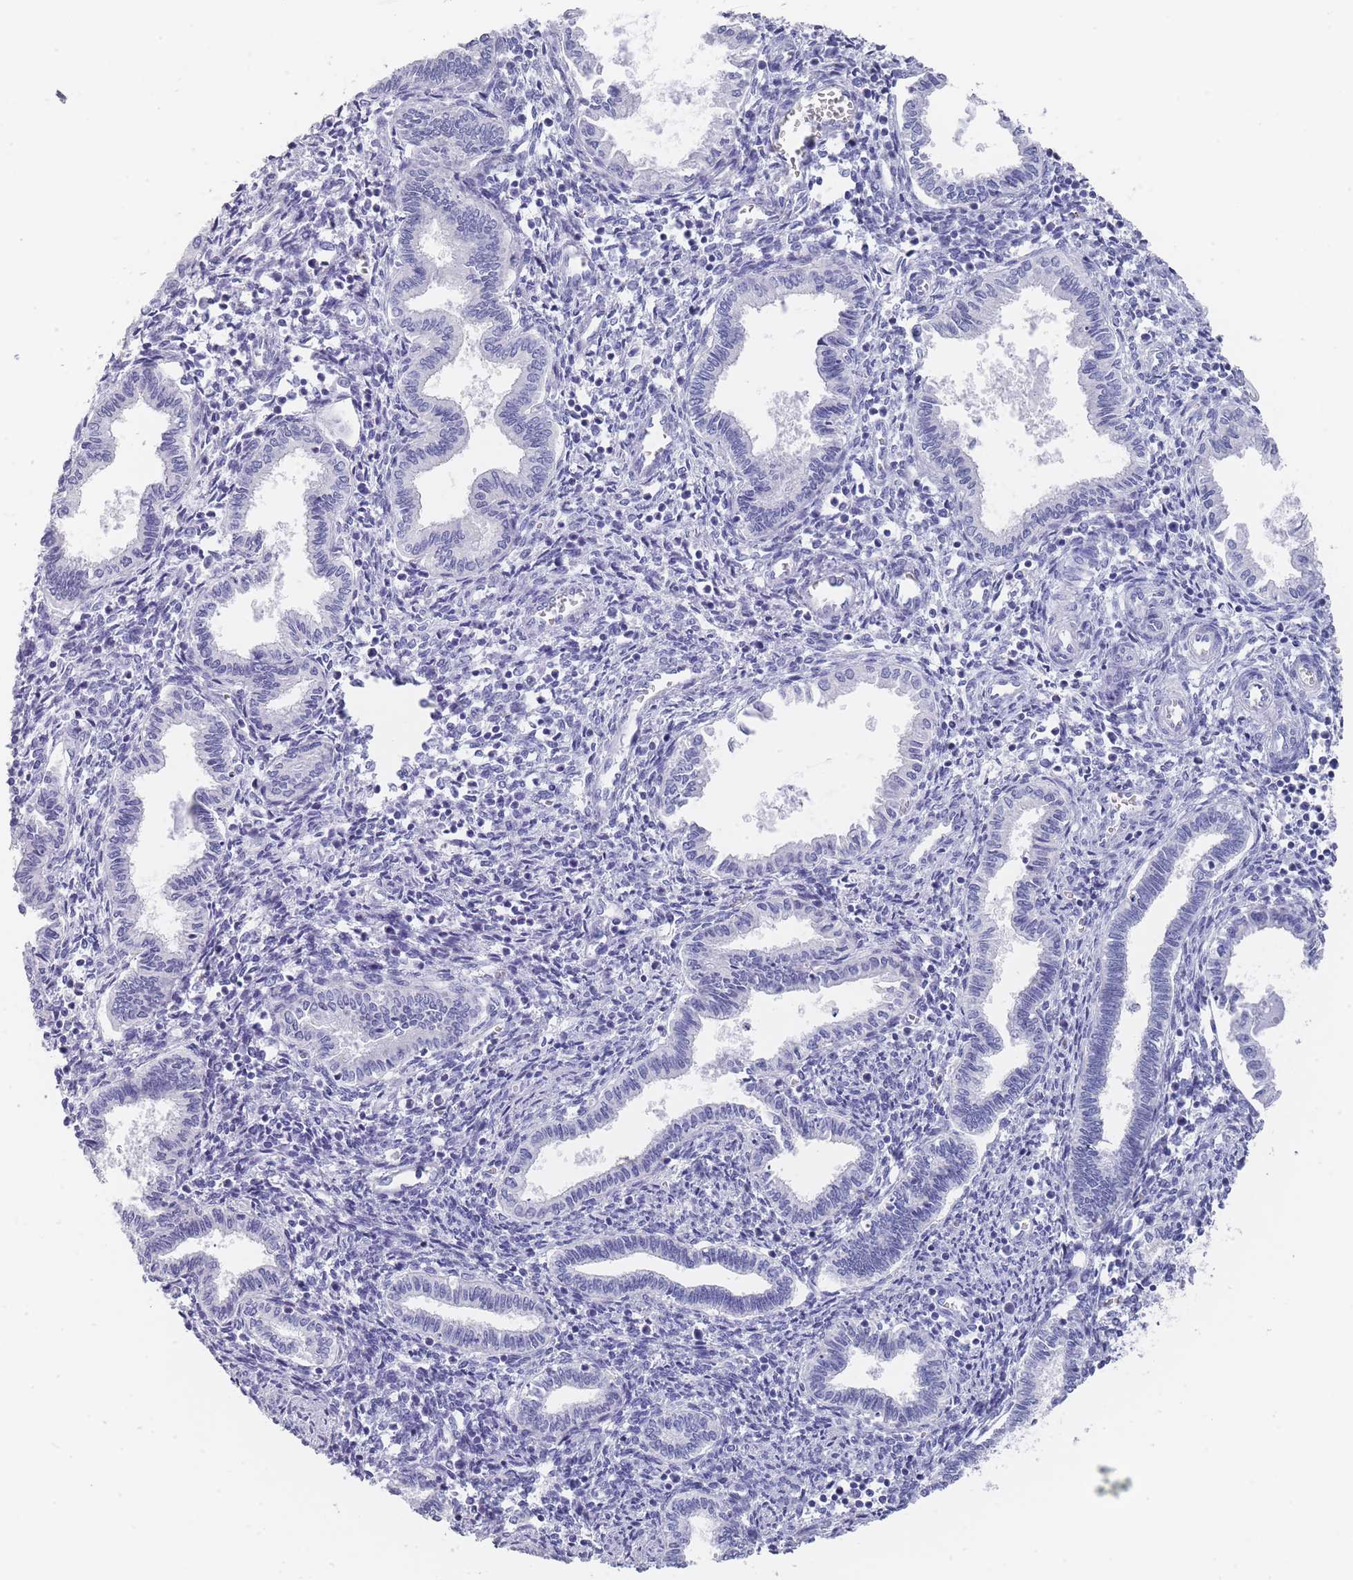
{"staining": {"intensity": "negative", "quantity": "none", "location": "none"}, "tissue": "endometrium", "cell_type": "Cells in endometrial stroma", "image_type": "normal", "snomed": [{"axis": "morphology", "description": "Normal tissue, NOS"}, {"axis": "topography", "description": "Endometrium"}], "caption": "There is no significant positivity in cells in endometrial stroma of endometrium. (Brightfield microscopy of DAB (3,3'-diaminobenzidine) immunohistochemistry at high magnification).", "gene": "RAB2B", "patient": {"sex": "female", "age": 37}}